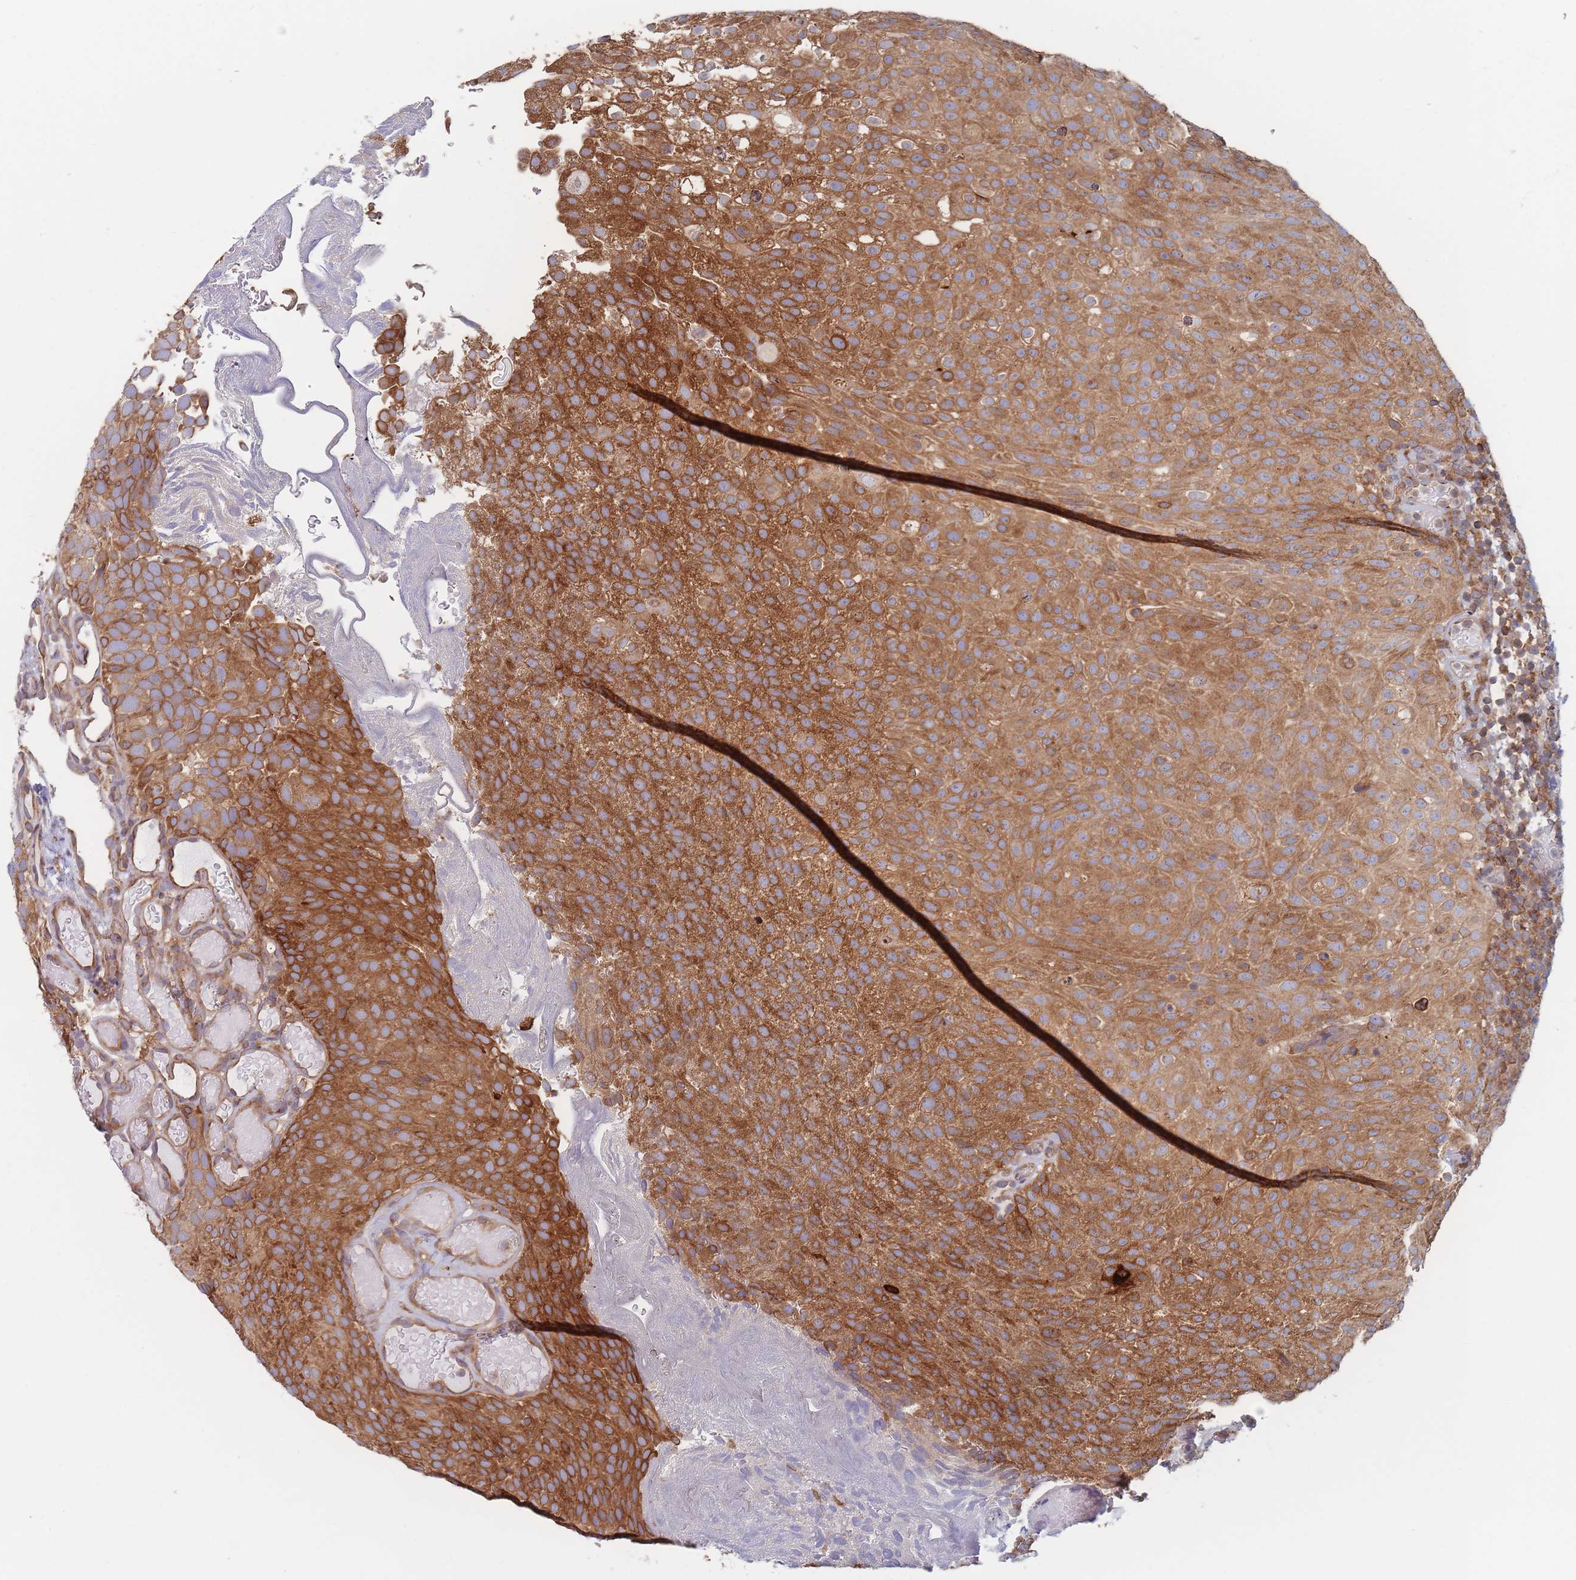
{"staining": {"intensity": "strong", "quantity": ">75%", "location": "cytoplasmic/membranous"}, "tissue": "urothelial cancer", "cell_type": "Tumor cells", "image_type": "cancer", "snomed": [{"axis": "morphology", "description": "Urothelial carcinoma, Low grade"}, {"axis": "topography", "description": "Urinary bladder"}], "caption": "Immunohistochemical staining of human urothelial cancer displays high levels of strong cytoplasmic/membranous expression in approximately >75% of tumor cells.", "gene": "KDSR", "patient": {"sex": "male", "age": 78}}